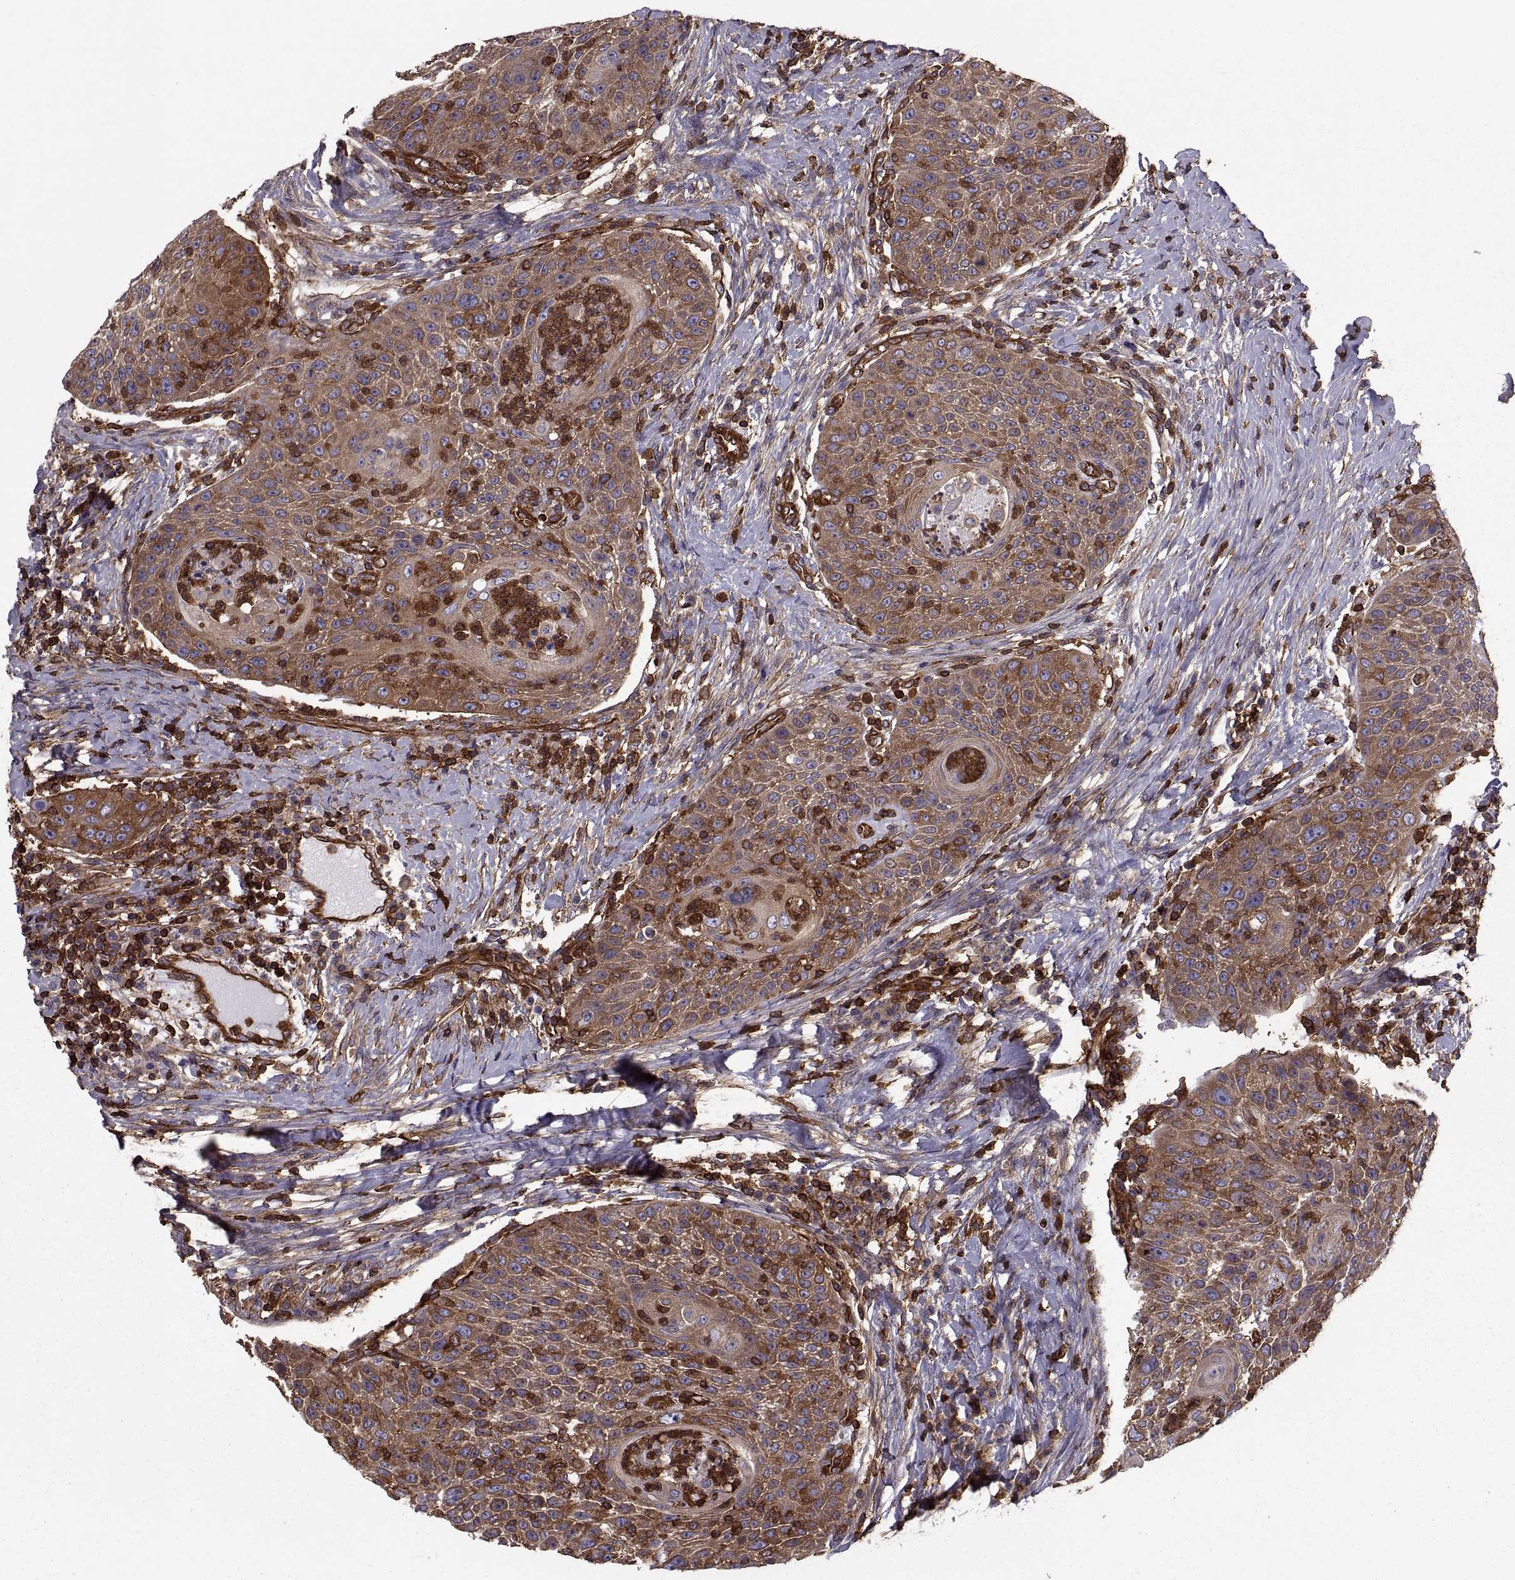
{"staining": {"intensity": "moderate", "quantity": ">75%", "location": "cytoplasmic/membranous"}, "tissue": "head and neck cancer", "cell_type": "Tumor cells", "image_type": "cancer", "snomed": [{"axis": "morphology", "description": "Squamous cell carcinoma, NOS"}, {"axis": "topography", "description": "Head-Neck"}], "caption": "Brown immunohistochemical staining in head and neck squamous cell carcinoma demonstrates moderate cytoplasmic/membranous positivity in approximately >75% of tumor cells. The protein of interest is stained brown, and the nuclei are stained in blue (DAB (3,3'-diaminobenzidine) IHC with brightfield microscopy, high magnification).", "gene": "MYH9", "patient": {"sex": "male", "age": 69}}